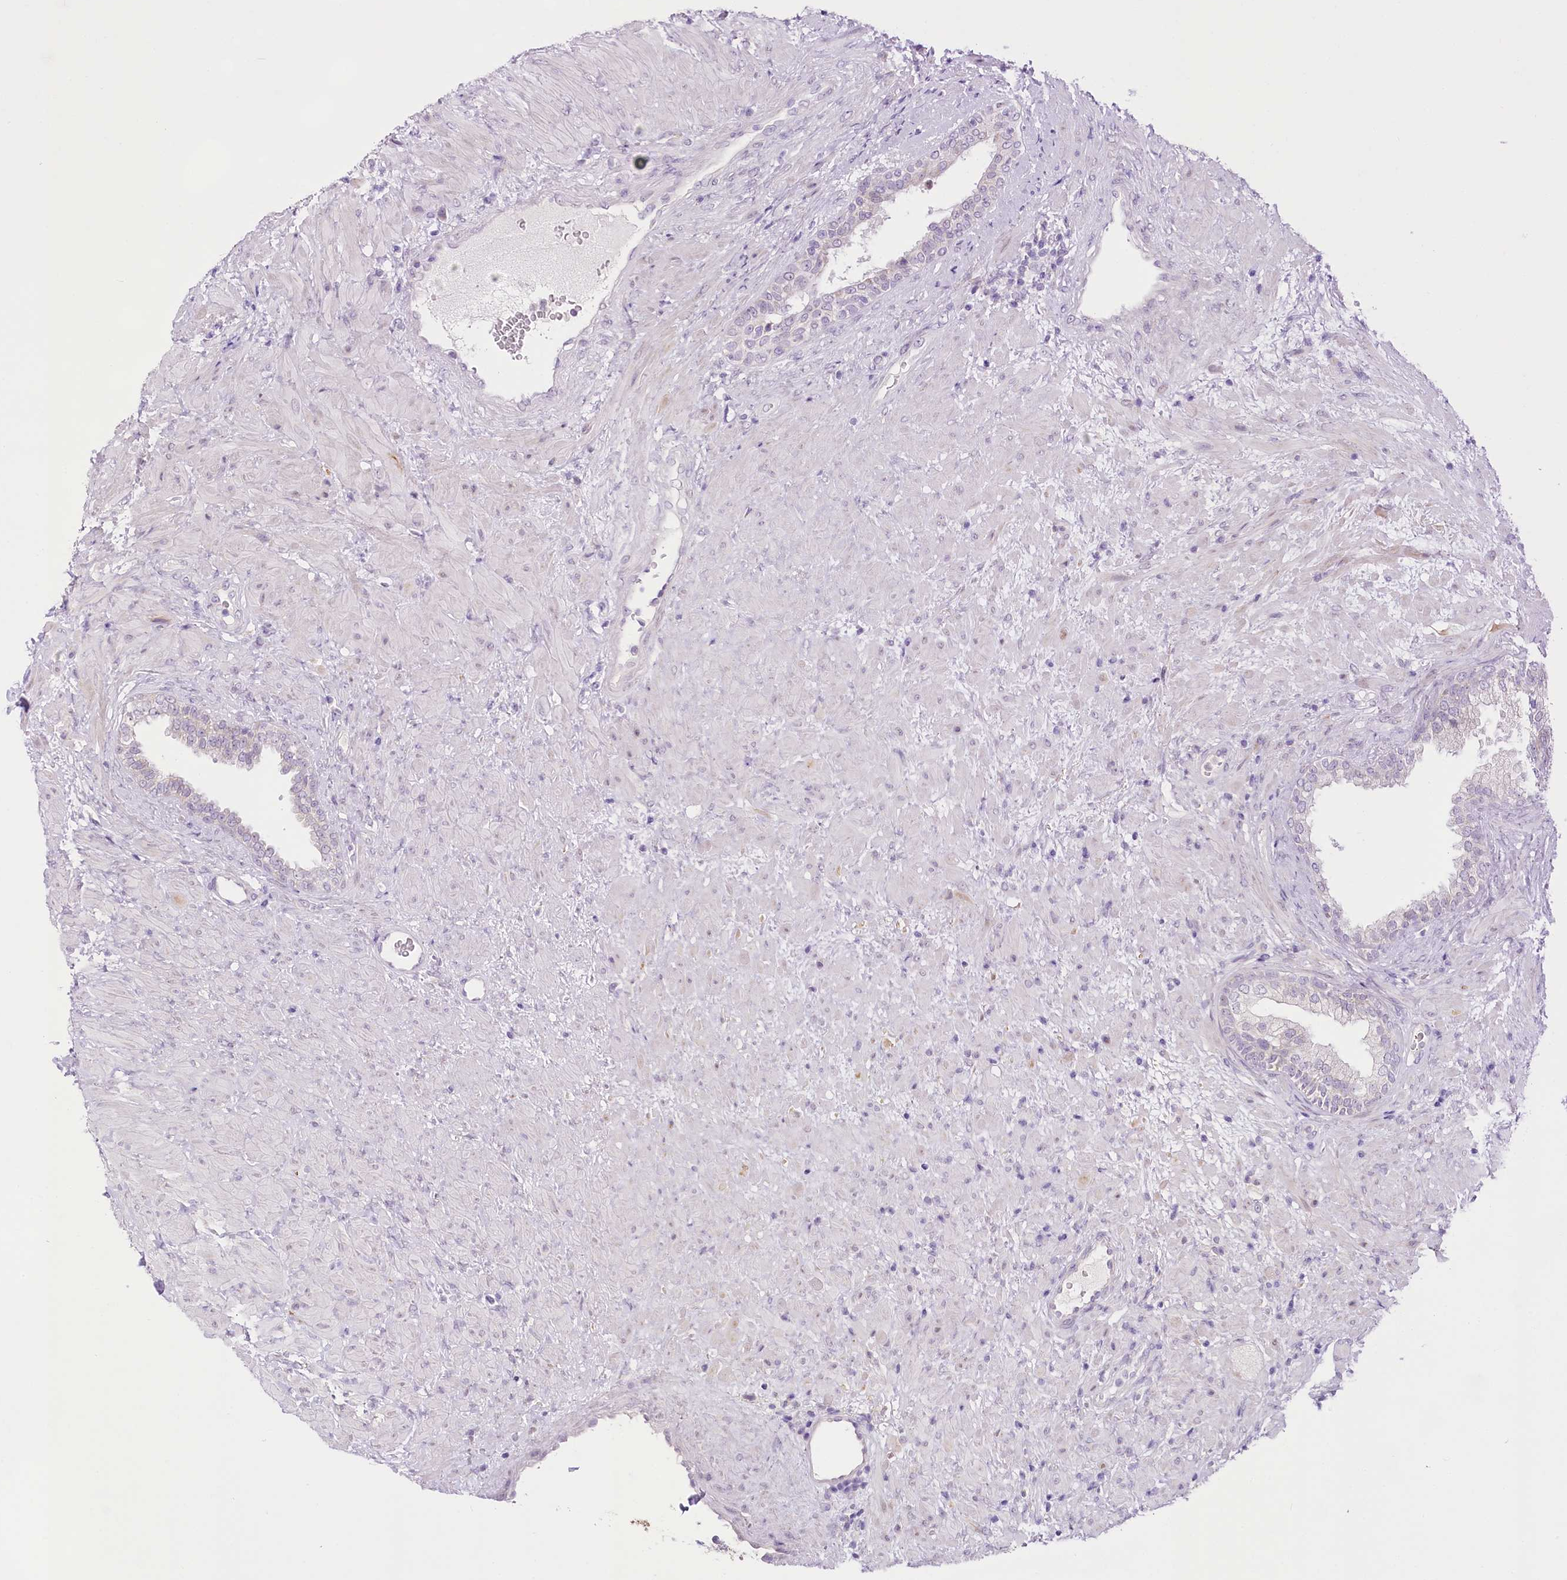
{"staining": {"intensity": "negative", "quantity": "none", "location": "none"}, "tissue": "prostate", "cell_type": "Glandular cells", "image_type": "normal", "snomed": [{"axis": "morphology", "description": "Normal tissue, NOS"}, {"axis": "topography", "description": "Prostate"}], "caption": "An image of human prostate is negative for staining in glandular cells. (DAB immunohistochemistry (IHC), high magnification).", "gene": "CCDC30", "patient": {"sex": "male", "age": 76}}